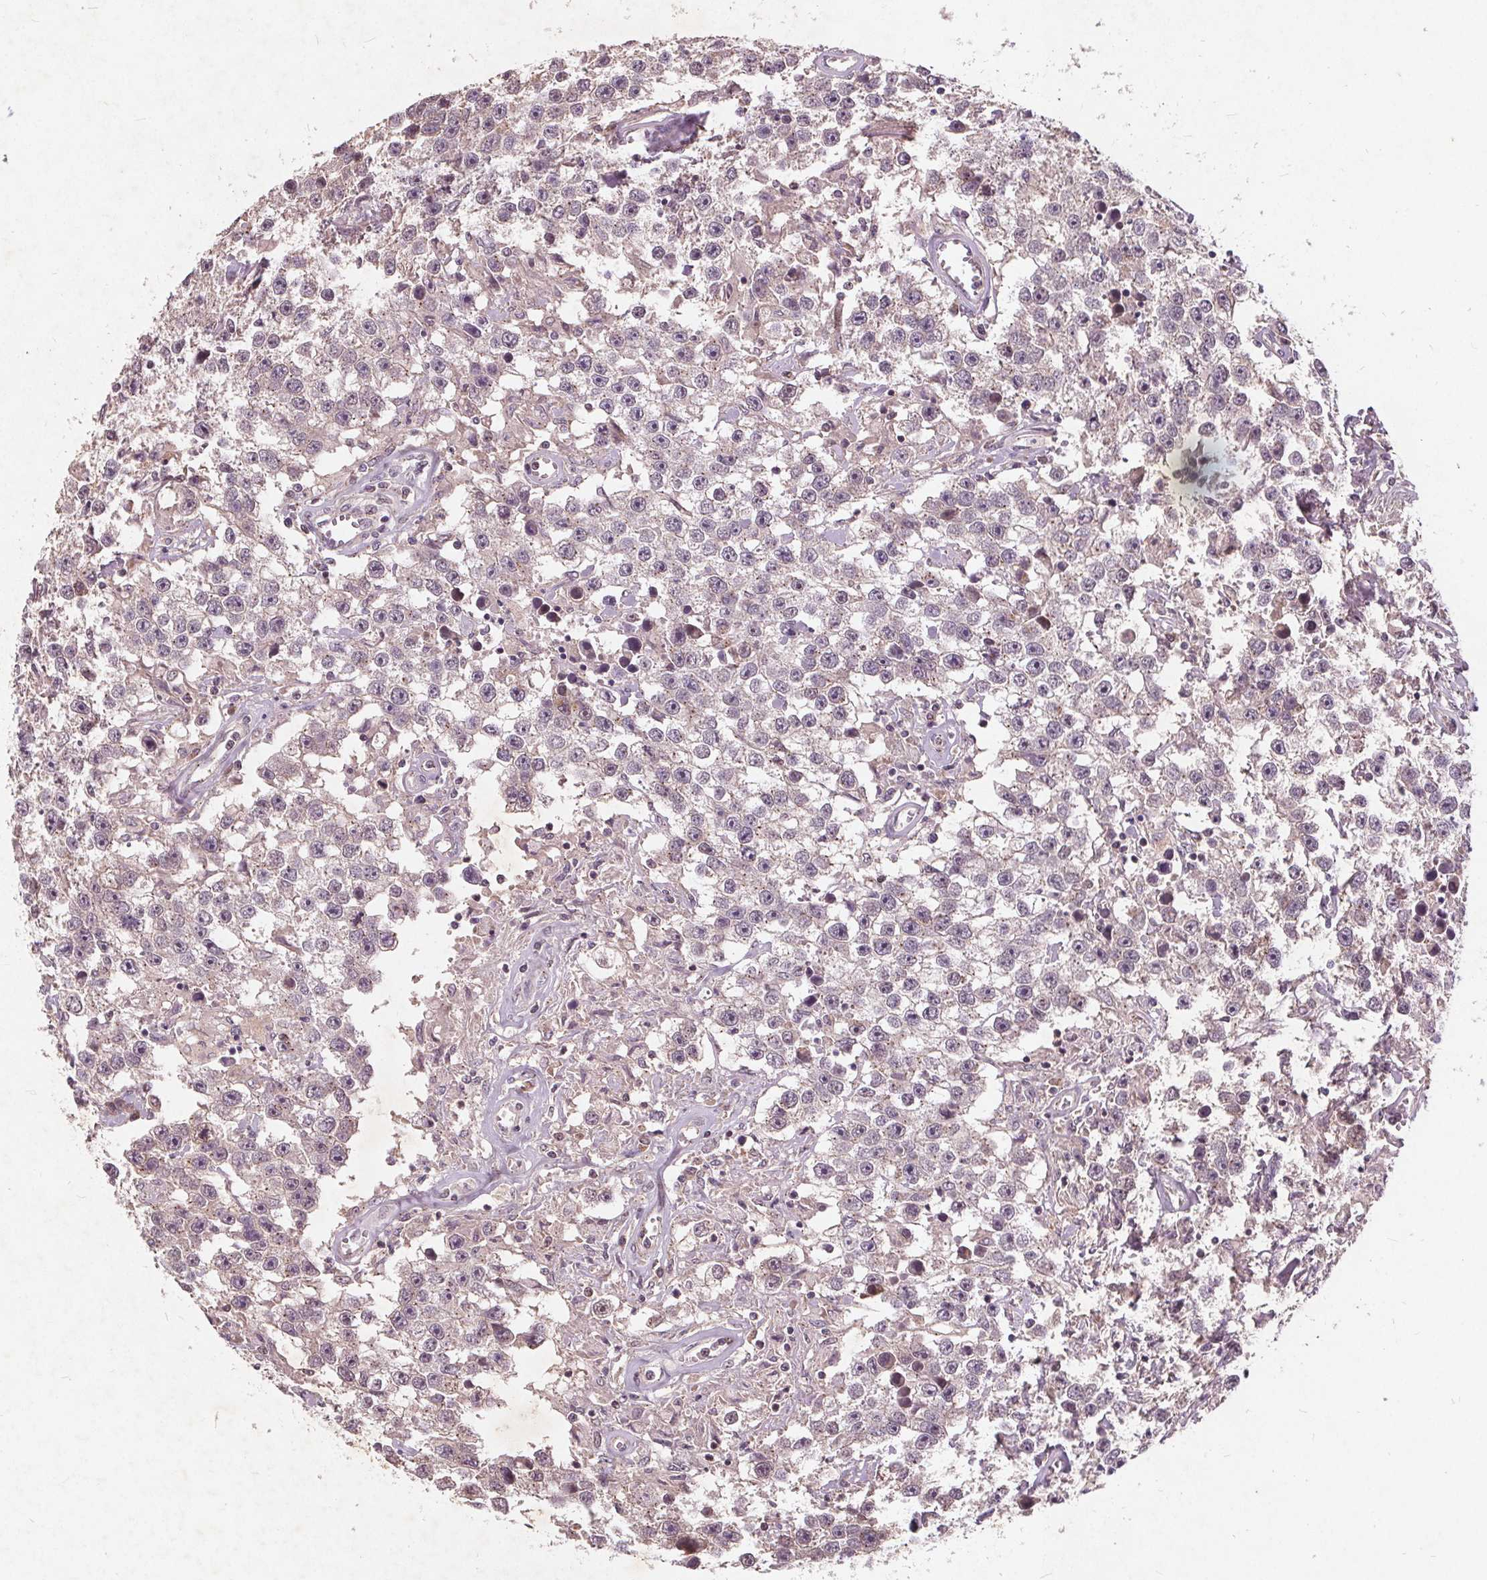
{"staining": {"intensity": "weak", "quantity": "<25%", "location": "cytoplasmic/membranous"}, "tissue": "testis cancer", "cell_type": "Tumor cells", "image_type": "cancer", "snomed": [{"axis": "morphology", "description": "Seminoma, NOS"}, {"axis": "topography", "description": "Testis"}], "caption": "This is a histopathology image of immunohistochemistry (IHC) staining of testis cancer, which shows no expression in tumor cells. (Immunohistochemistry (ihc), brightfield microscopy, high magnification).", "gene": "CSNK1G2", "patient": {"sex": "male", "age": 43}}